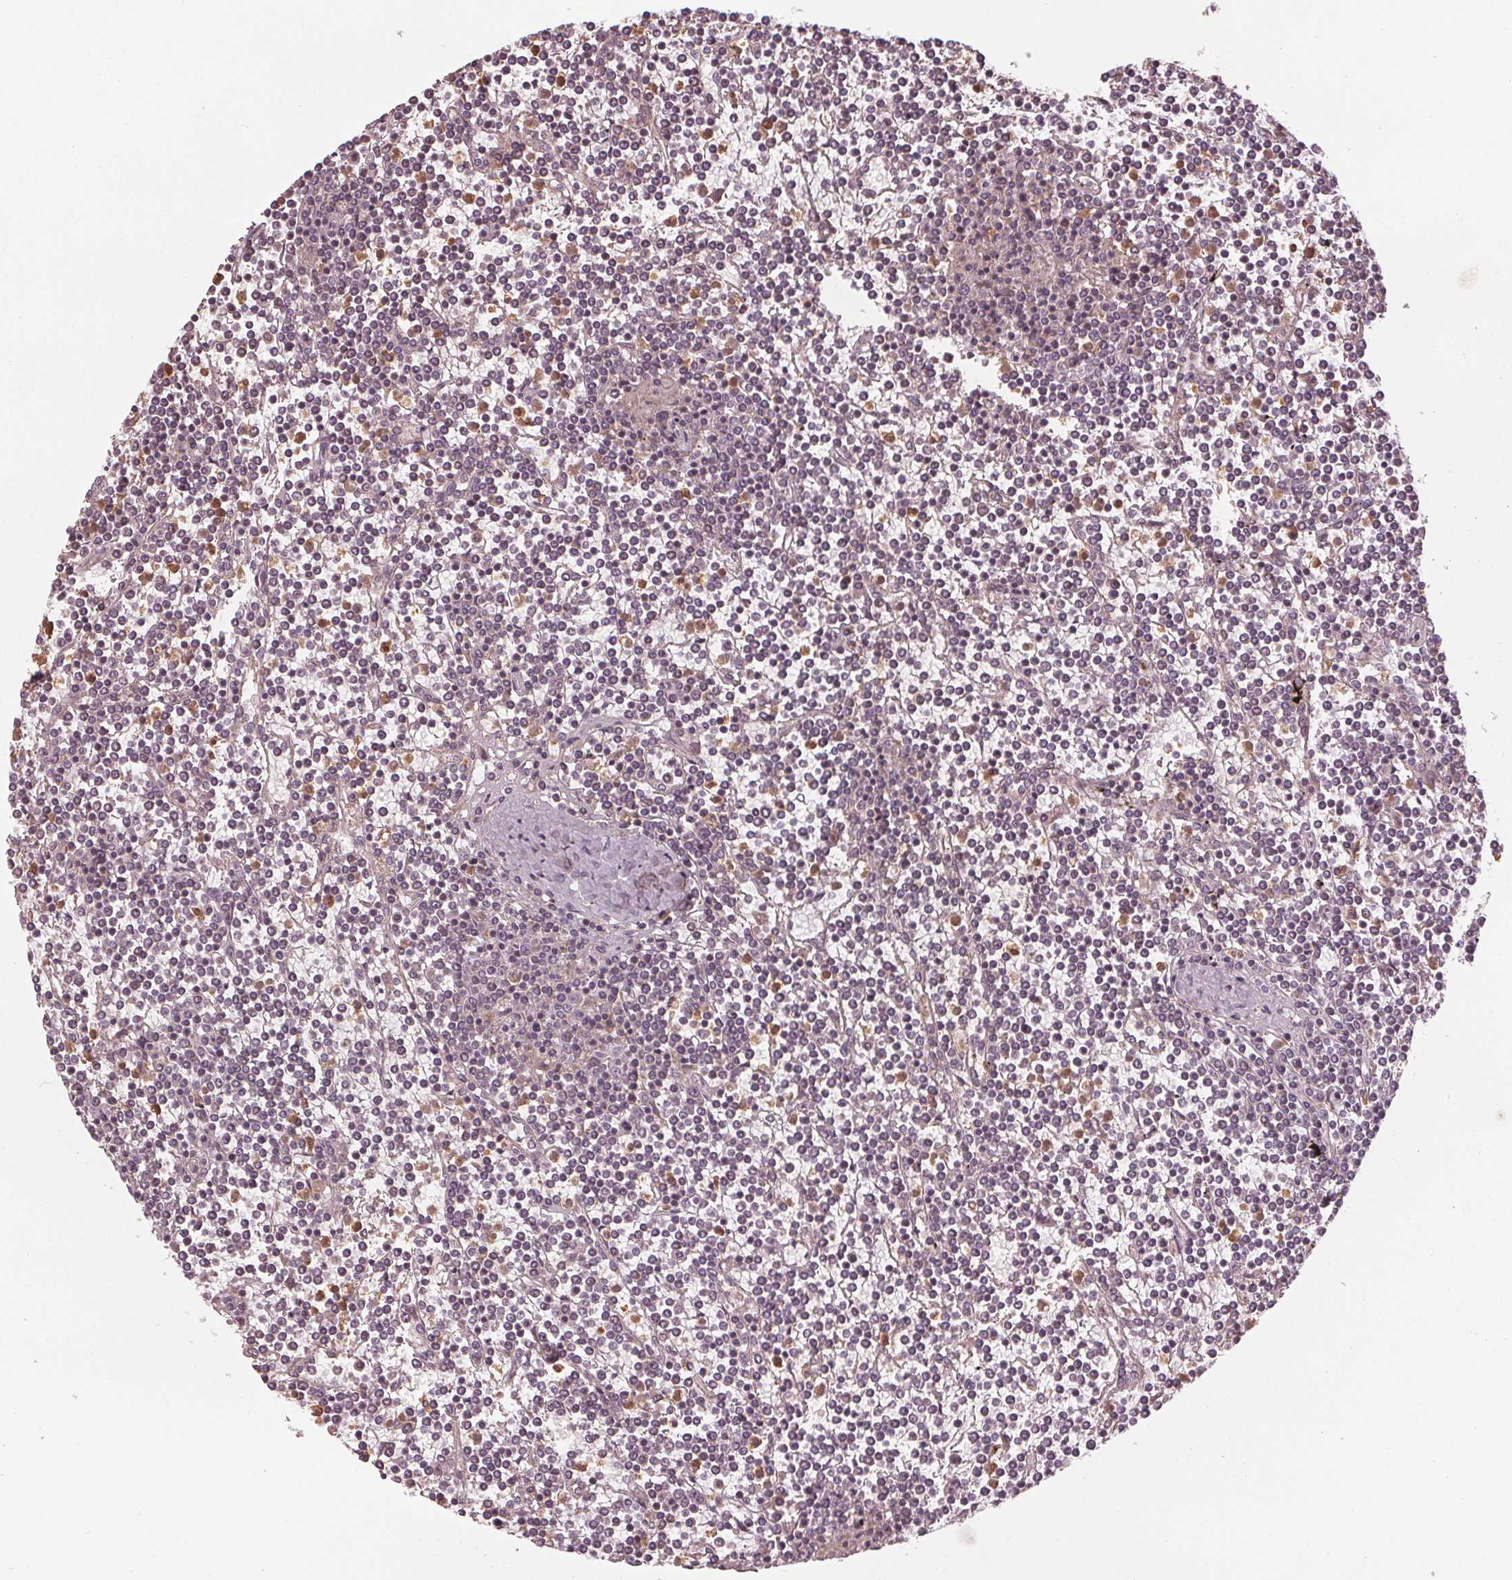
{"staining": {"intensity": "negative", "quantity": "none", "location": "none"}, "tissue": "lymphoma", "cell_type": "Tumor cells", "image_type": "cancer", "snomed": [{"axis": "morphology", "description": "Malignant lymphoma, non-Hodgkin's type, Low grade"}, {"axis": "topography", "description": "Spleen"}], "caption": "DAB immunohistochemical staining of human low-grade malignant lymphoma, non-Hodgkin's type shows no significant expression in tumor cells.", "gene": "GNB2", "patient": {"sex": "female", "age": 19}}